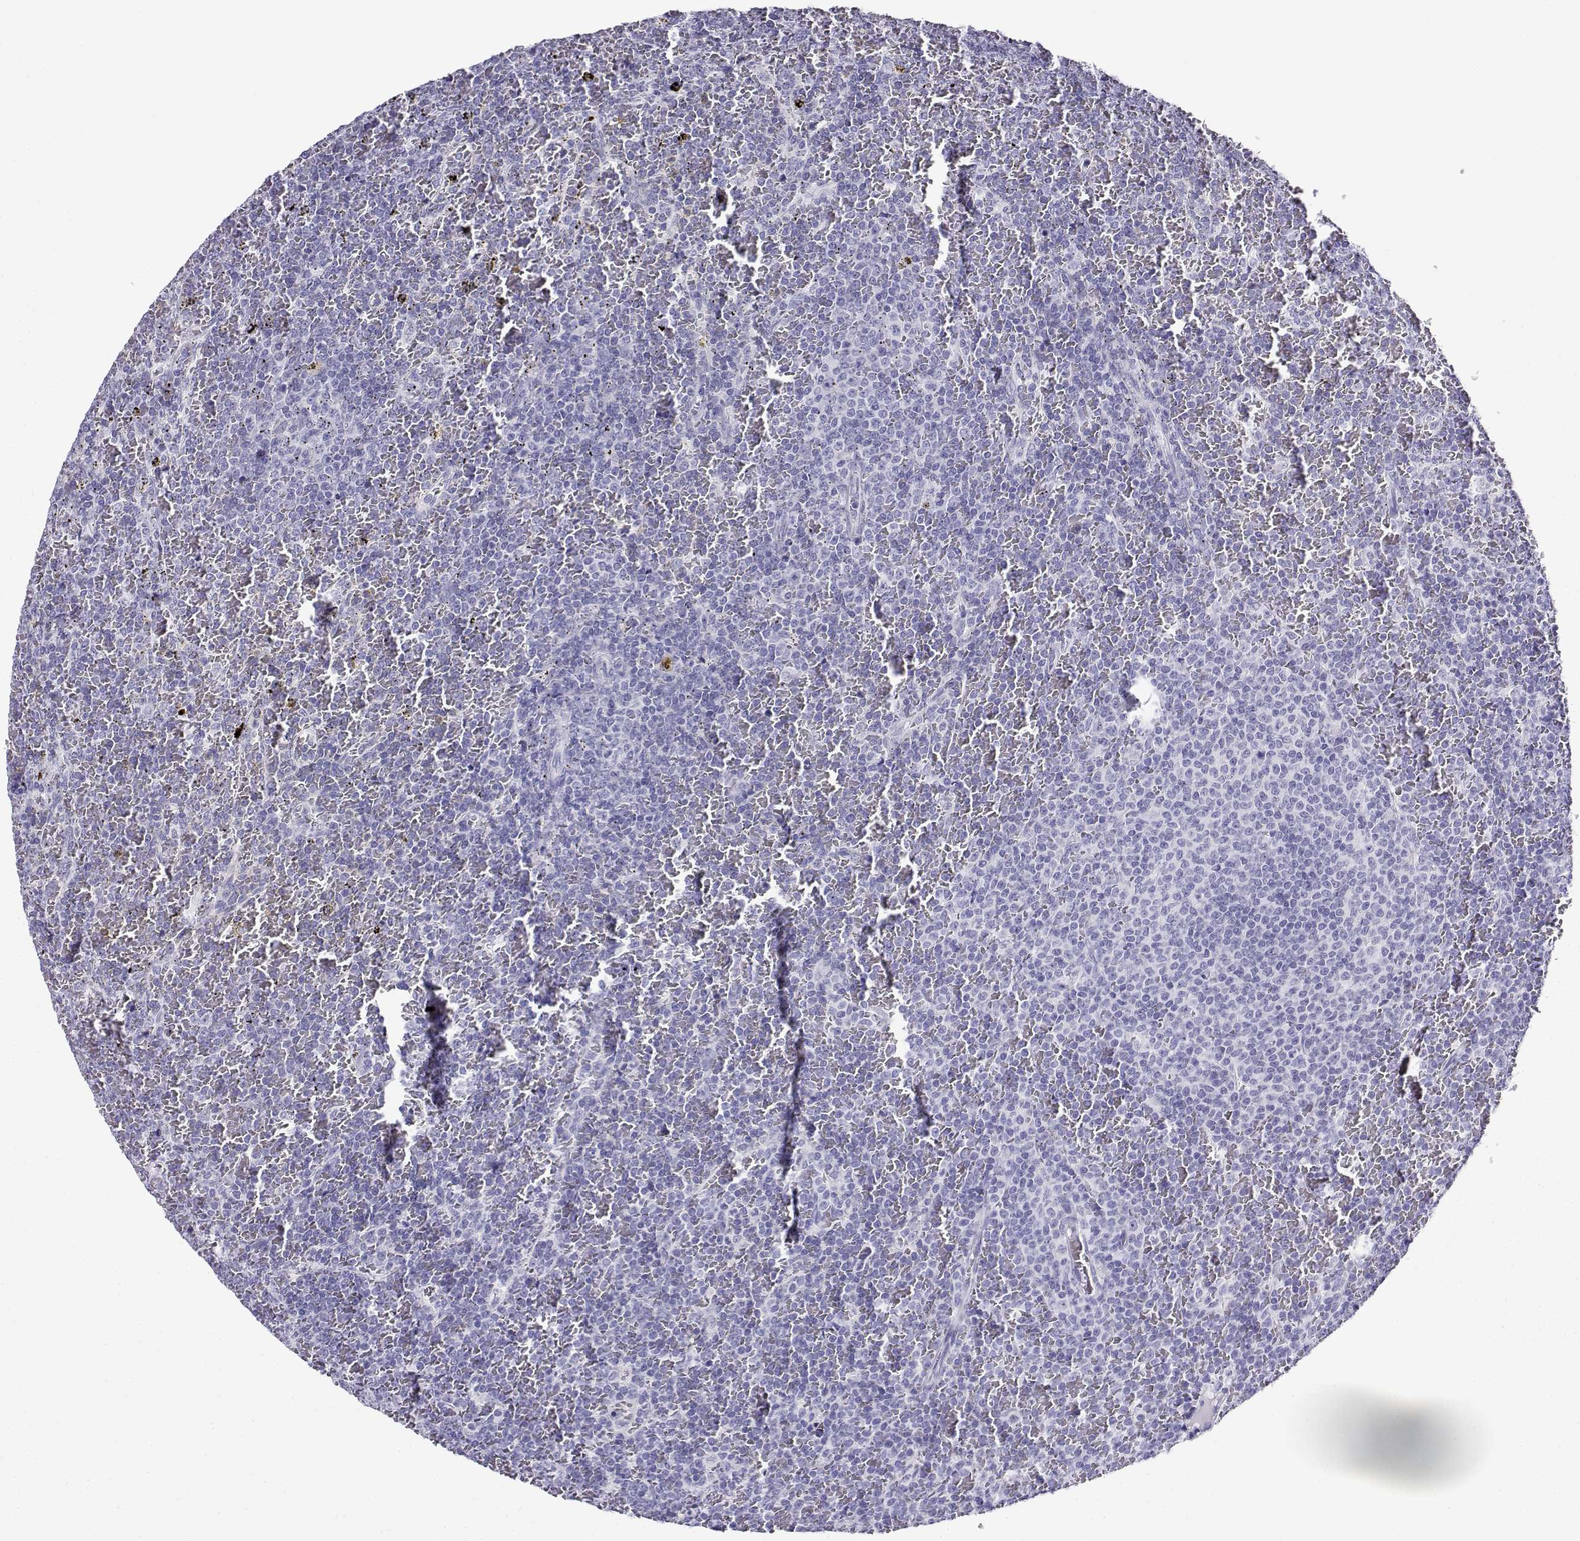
{"staining": {"intensity": "negative", "quantity": "none", "location": "none"}, "tissue": "lymphoma", "cell_type": "Tumor cells", "image_type": "cancer", "snomed": [{"axis": "morphology", "description": "Malignant lymphoma, non-Hodgkin's type, Low grade"}, {"axis": "topography", "description": "Spleen"}], "caption": "High magnification brightfield microscopy of lymphoma stained with DAB (brown) and counterstained with hematoxylin (blue): tumor cells show no significant staining.", "gene": "CABS1", "patient": {"sex": "female", "age": 77}}